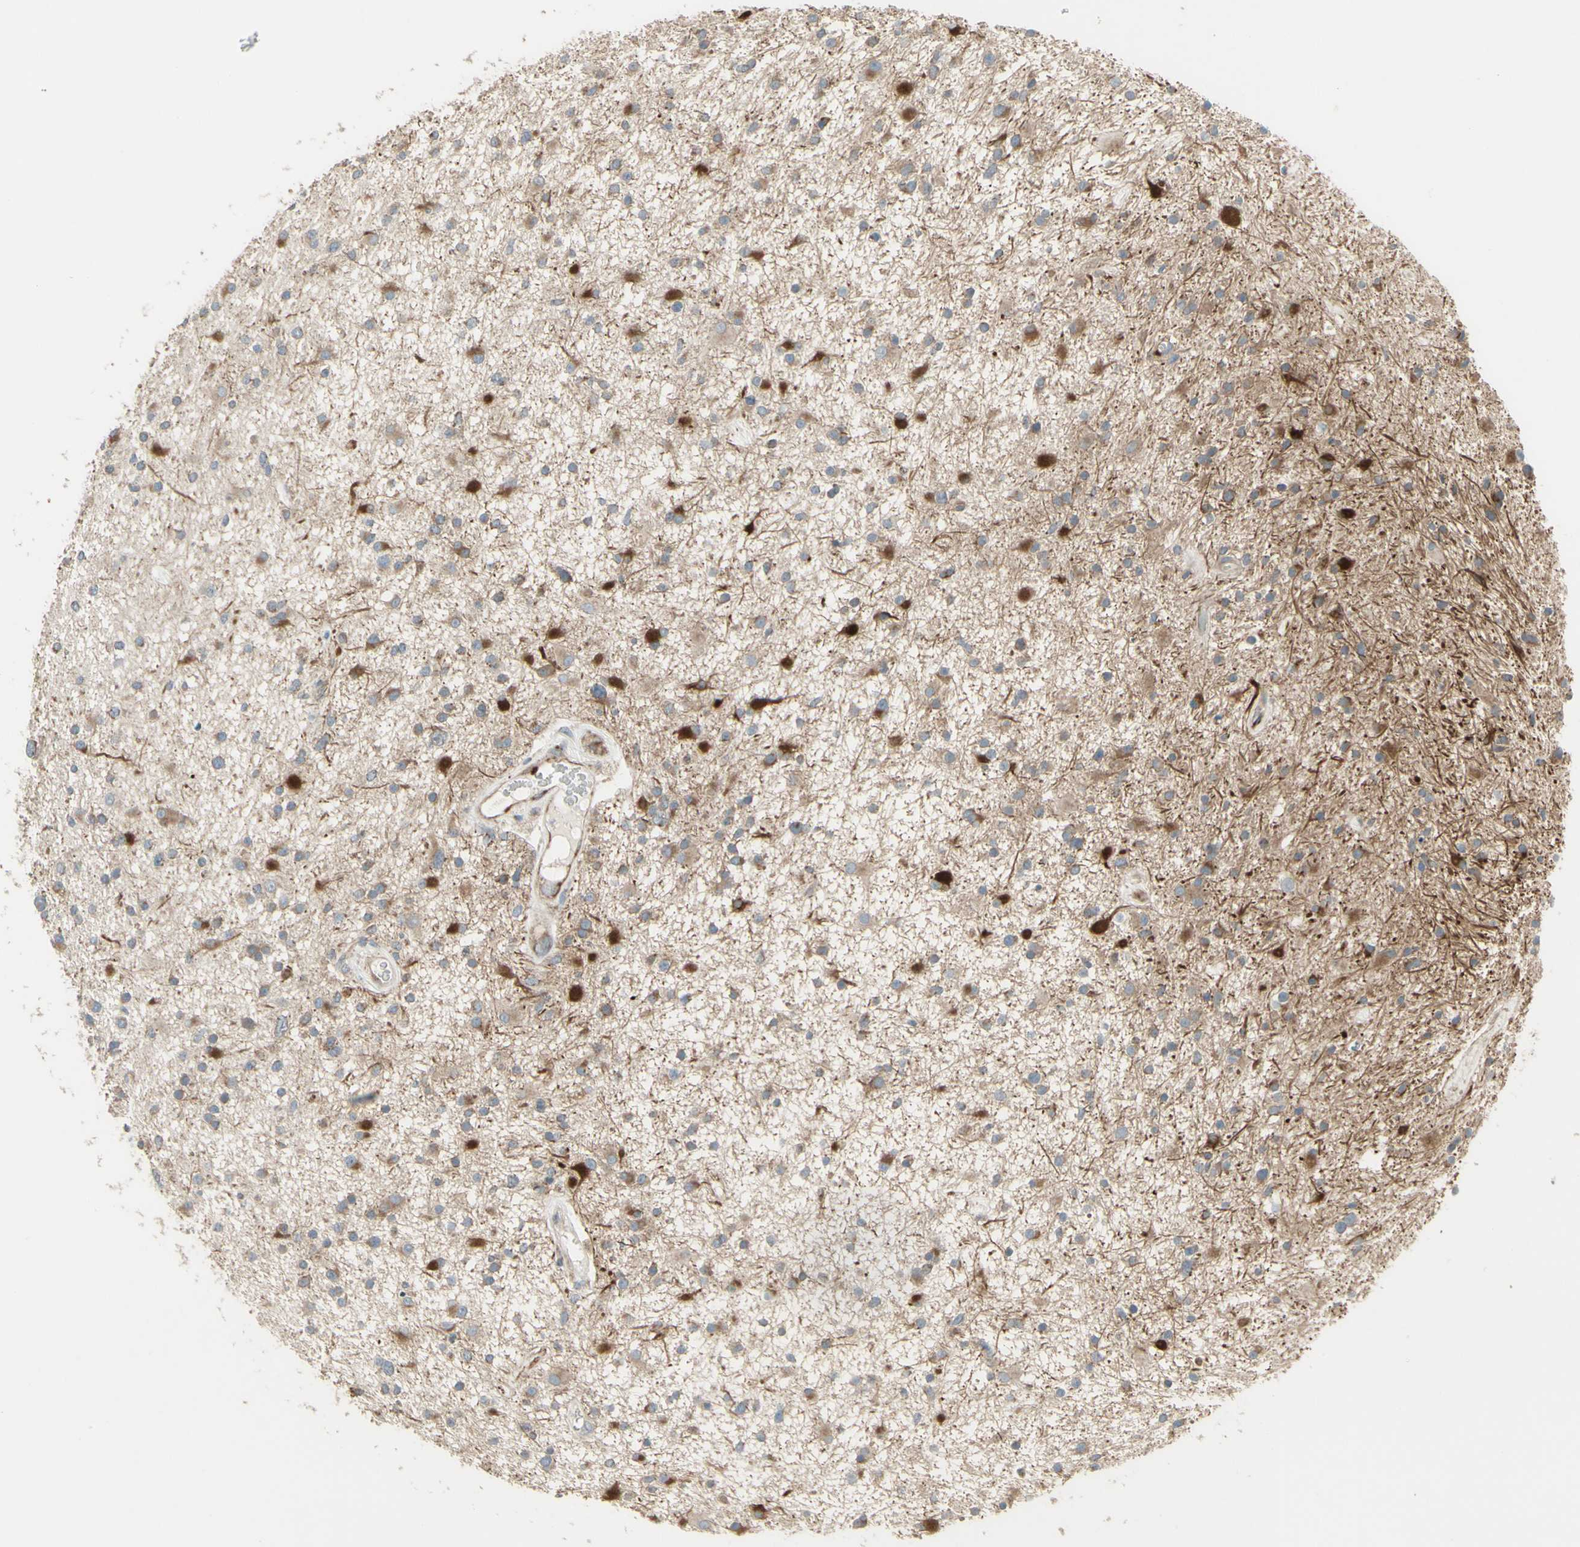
{"staining": {"intensity": "weak", "quantity": "25%-75%", "location": "cytoplasmic/membranous"}, "tissue": "glioma", "cell_type": "Tumor cells", "image_type": "cancer", "snomed": [{"axis": "morphology", "description": "Glioma, malignant, High grade"}, {"axis": "topography", "description": "Brain"}], "caption": "A brown stain labels weak cytoplasmic/membranous staining of a protein in glioma tumor cells. The staining was performed using DAB (3,3'-diaminobenzidine), with brown indicating positive protein expression. Nuclei are stained blue with hematoxylin.", "gene": "FAM171B", "patient": {"sex": "male", "age": 33}}